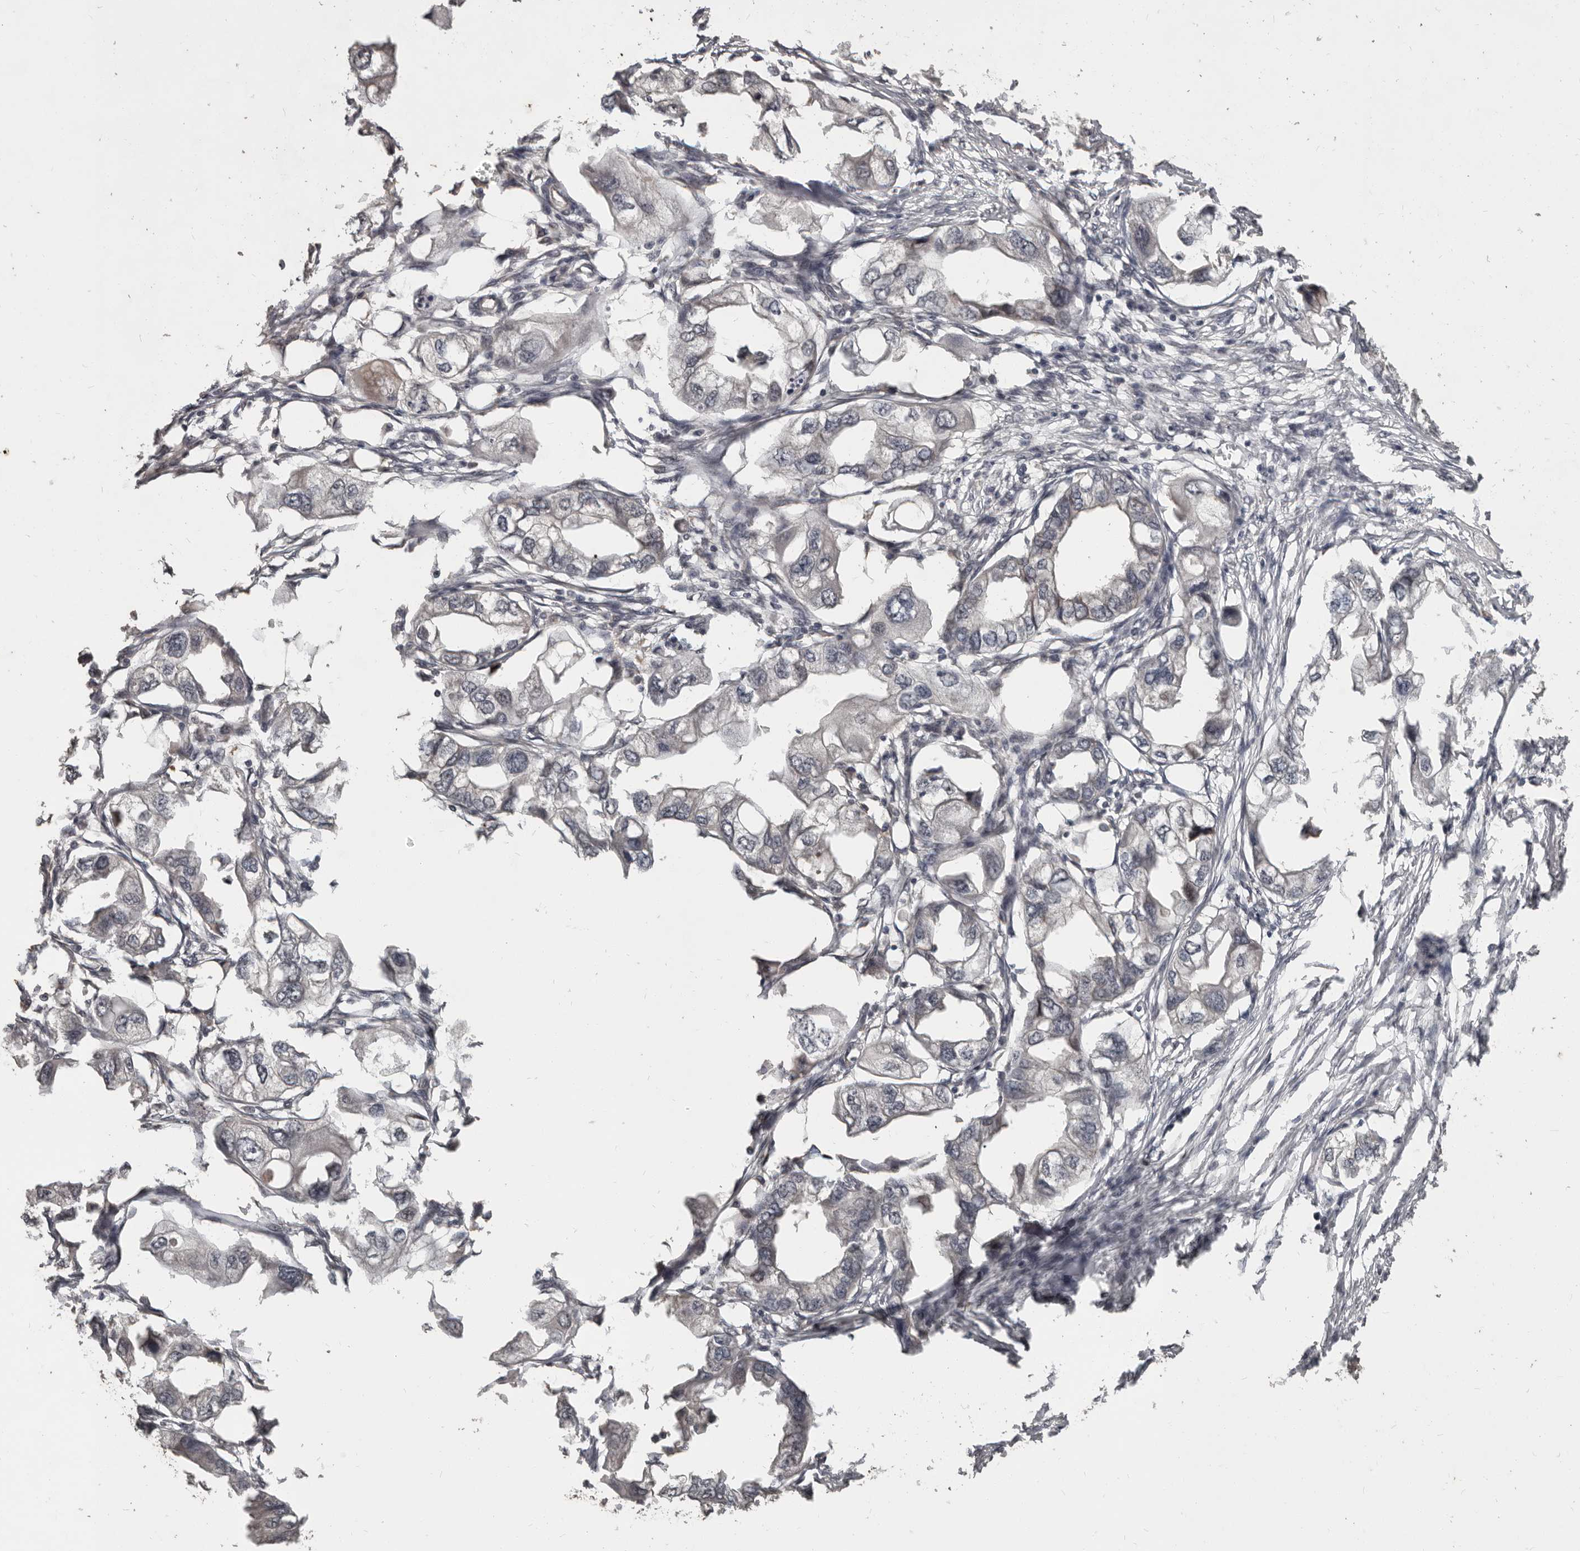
{"staining": {"intensity": "weak", "quantity": "<25%", "location": "cytoplasmic/membranous"}, "tissue": "endometrial cancer", "cell_type": "Tumor cells", "image_type": "cancer", "snomed": [{"axis": "morphology", "description": "Adenocarcinoma, NOS"}, {"axis": "morphology", "description": "Adenocarcinoma, metastatic, NOS"}, {"axis": "topography", "description": "Adipose tissue"}, {"axis": "topography", "description": "Endometrium"}], "caption": "High power microscopy histopathology image of an immunohistochemistry (IHC) micrograph of endometrial adenocarcinoma, revealing no significant staining in tumor cells. (DAB (3,3'-diaminobenzidine) IHC, high magnification).", "gene": "ZFP14", "patient": {"sex": "female", "age": 67}}